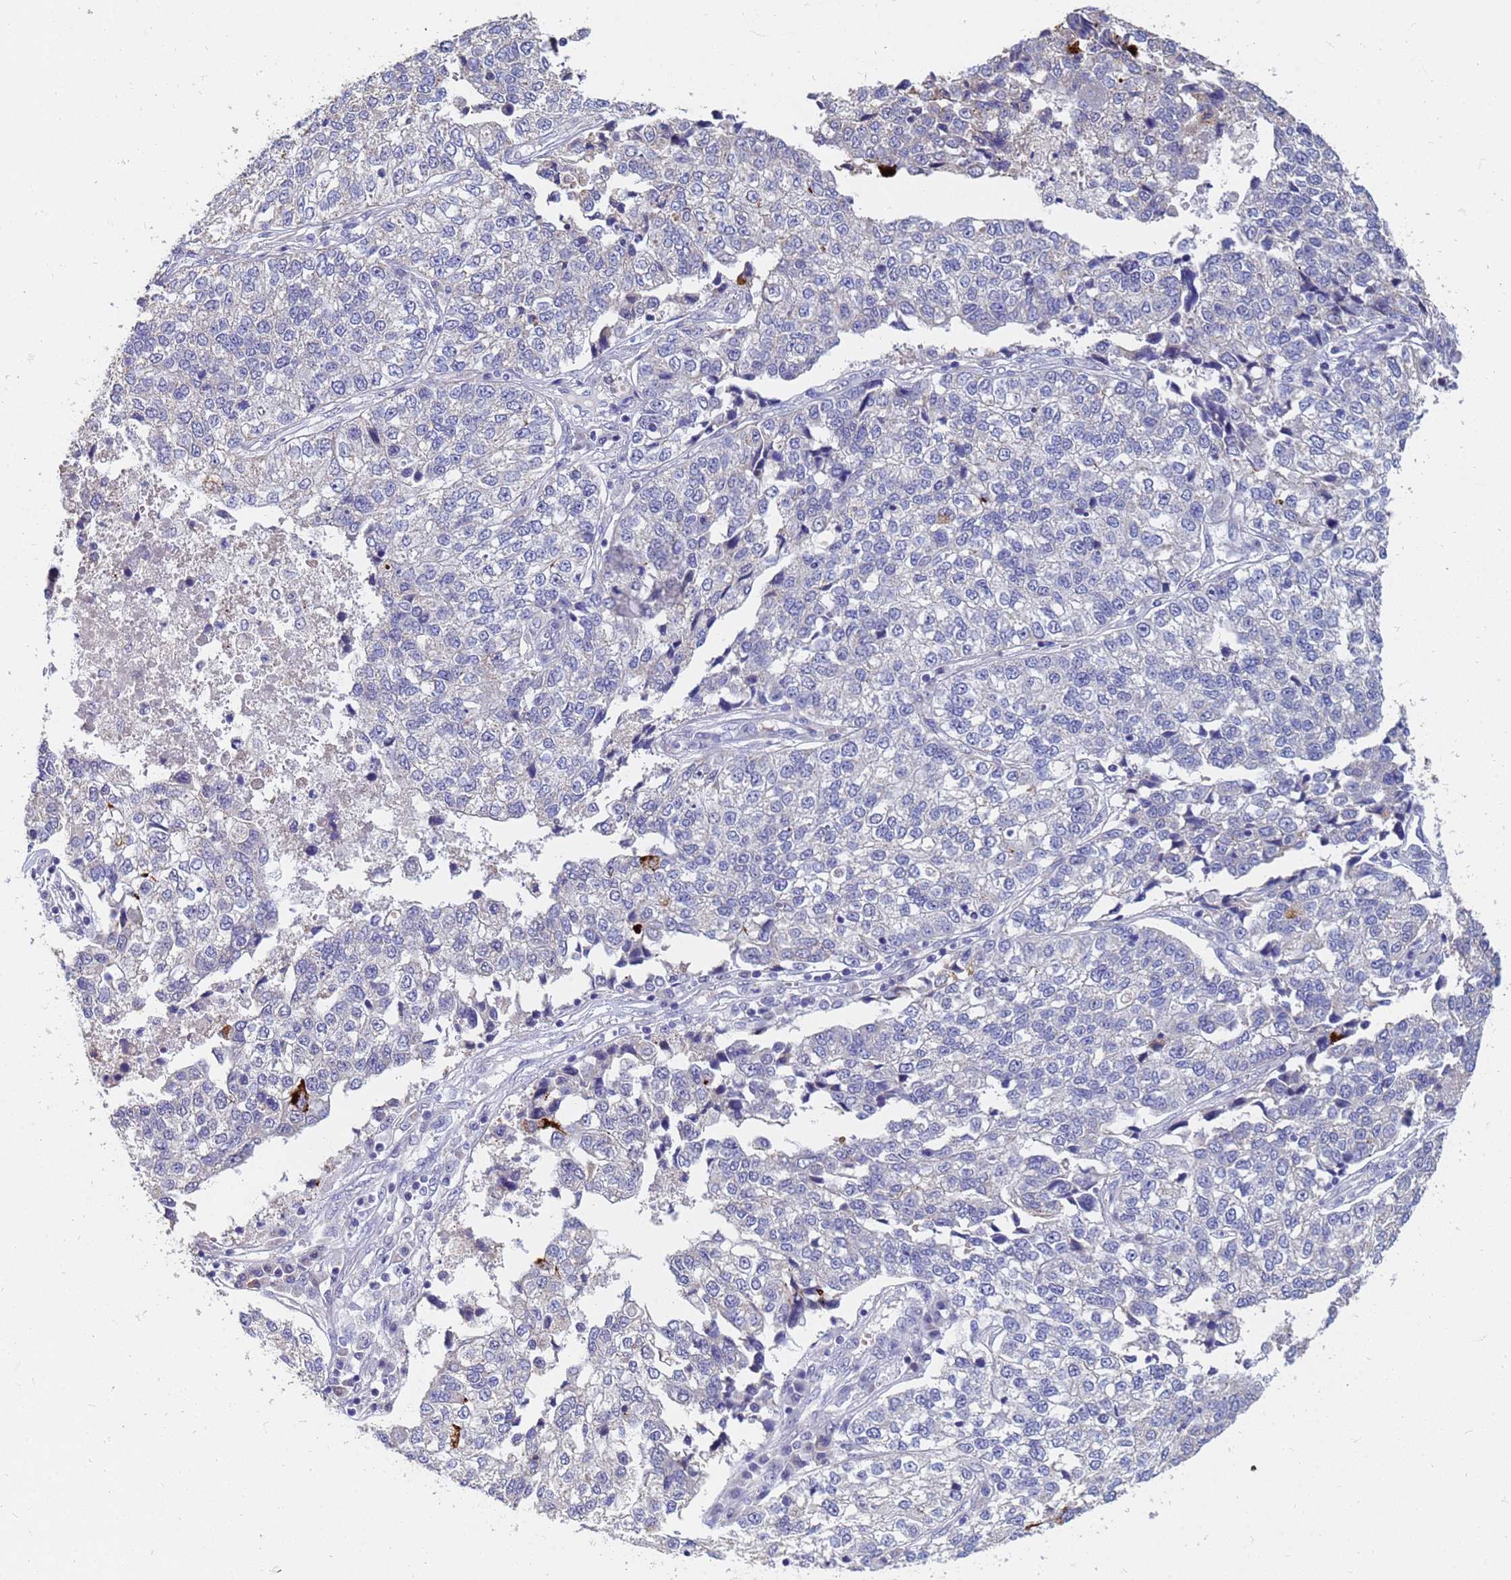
{"staining": {"intensity": "negative", "quantity": "none", "location": "none"}, "tissue": "lung cancer", "cell_type": "Tumor cells", "image_type": "cancer", "snomed": [{"axis": "morphology", "description": "Adenocarcinoma, NOS"}, {"axis": "topography", "description": "Lung"}], "caption": "This is an immunohistochemistry photomicrograph of lung cancer. There is no staining in tumor cells.", "gene": "IHO1", "patient": {"sex": "male", "age": 49}}